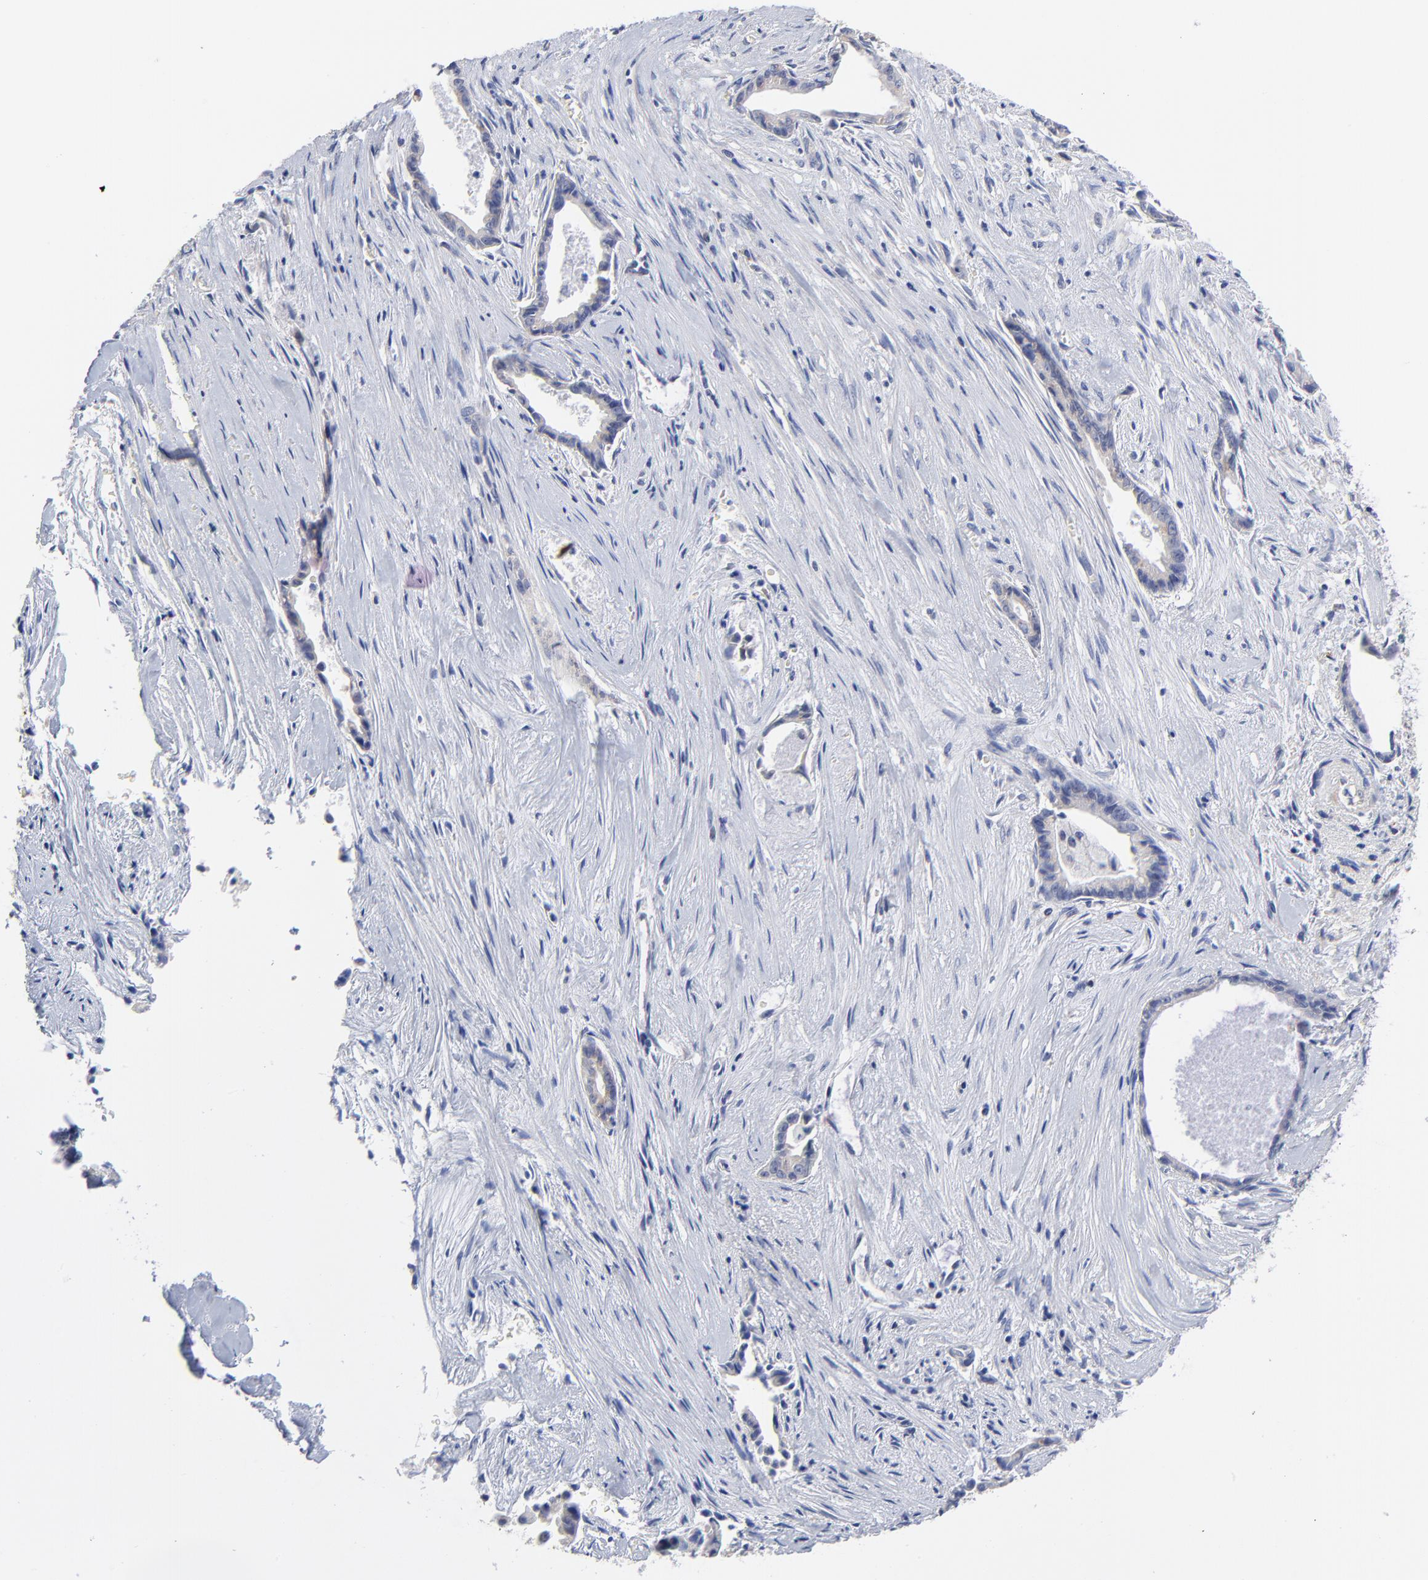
{"staining": {"intensity": "weak", "quantity": "<25%", "location": "cytoplasmic/membranous"}, "tissue": "liver cancer", "cell_type": "Tumor cells", "image_type": "cancer", "snomed": [{"axis": "morphology", "description": "Cholangiocarcinoma"}, {"axis": "topography", "description": "Liver"}], "caption": "Immunohistochemistry (IHC) of human liver cancer (cholangiocarcinoma) reveals no staining in tumor cells. Nuclei are stained in blue.", "gene": "TWNK", "patient": {"sex": "female", "age": 55}}